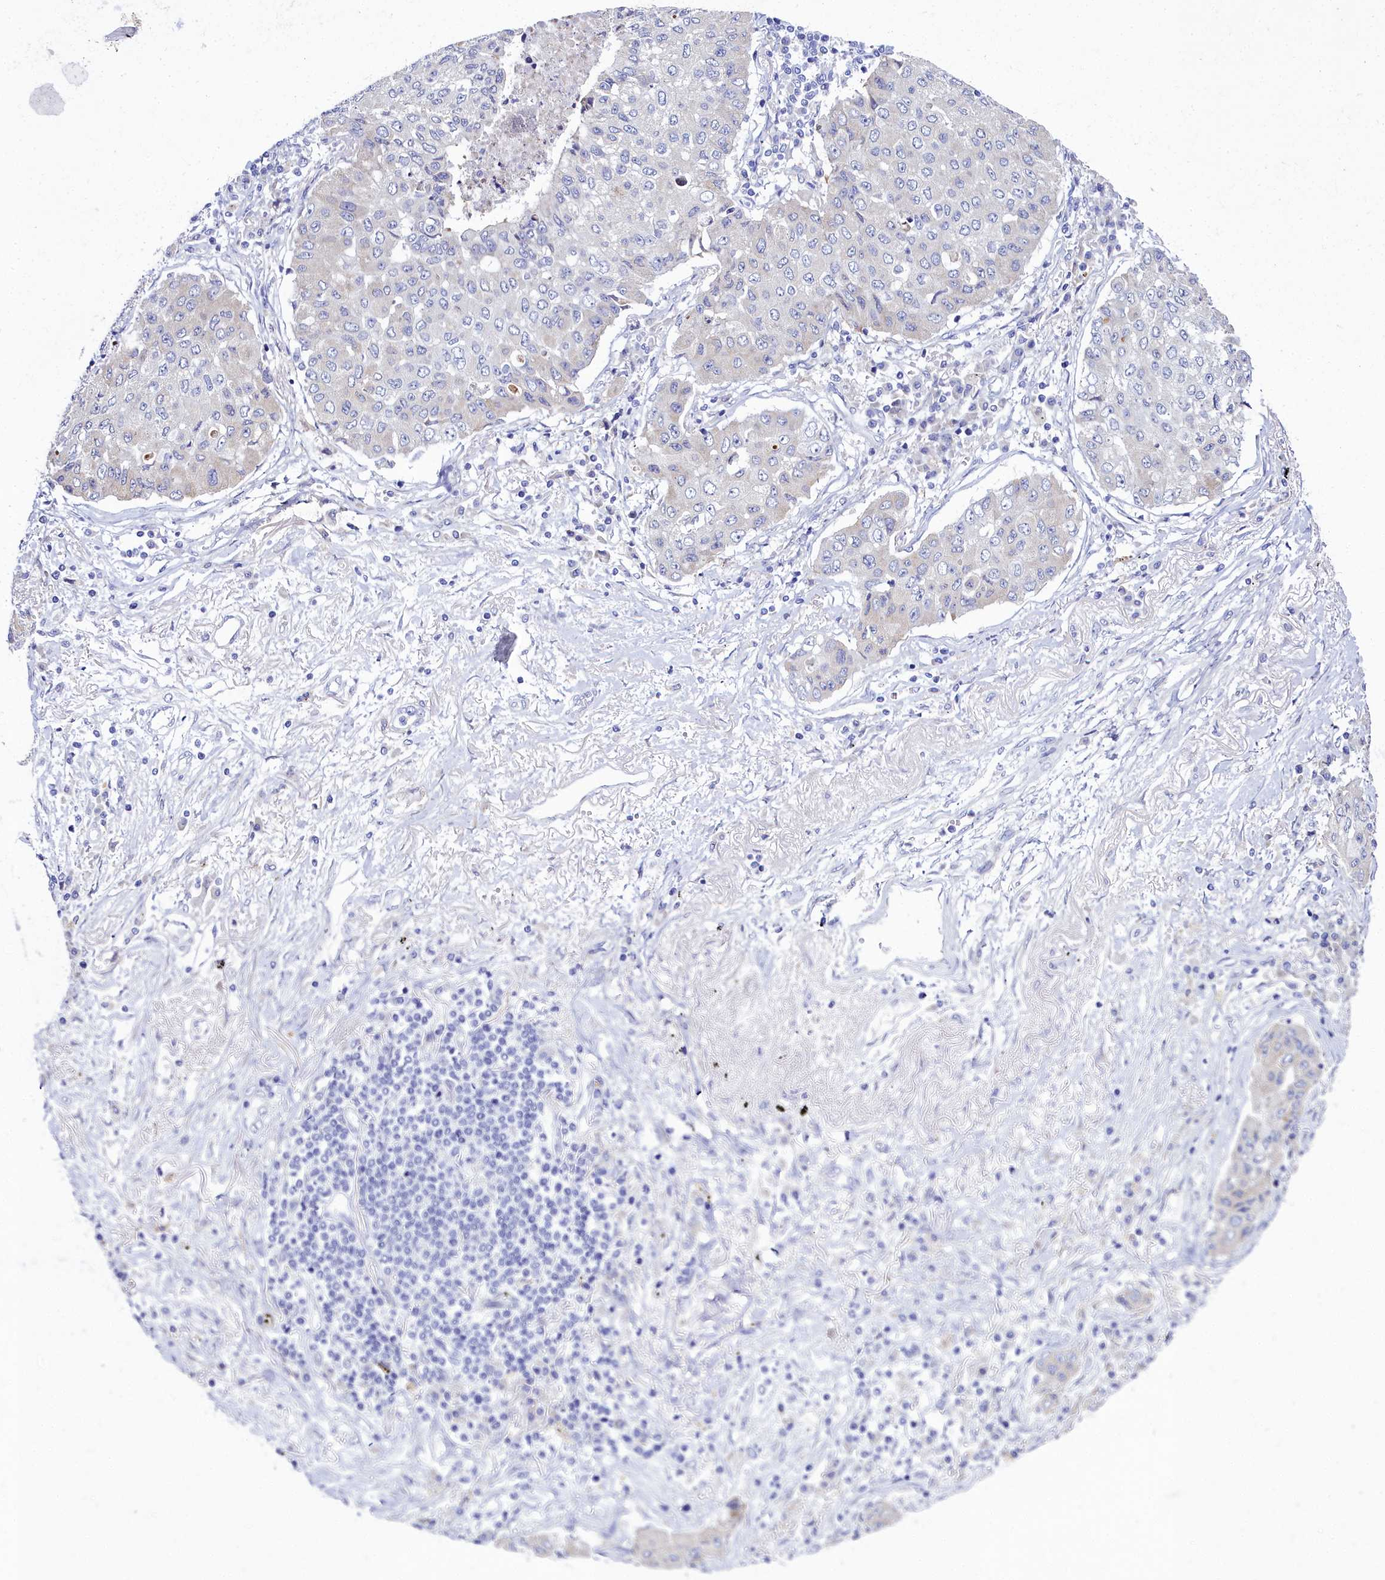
{"staining": {"intensity": "weak", "quantity": "<25%", "location": "cytoplasmic/membranous"}, "tissue": "lung cancer", "cell_type": "Tumor cells", "image_type": "cancer", "snomed": [{"axis": "morphology", "description": "Squamous cell carcinoma, NOS"}, {"axis": "topography", "description": "Lung"}], "caption": "Tumor cells are negative for brown protein staining in lung squamous cell carcinoma. Nuclei are stained in blue.", "gene": "ELAPOR2", "patient": {"sex": "male", "age": 74}}